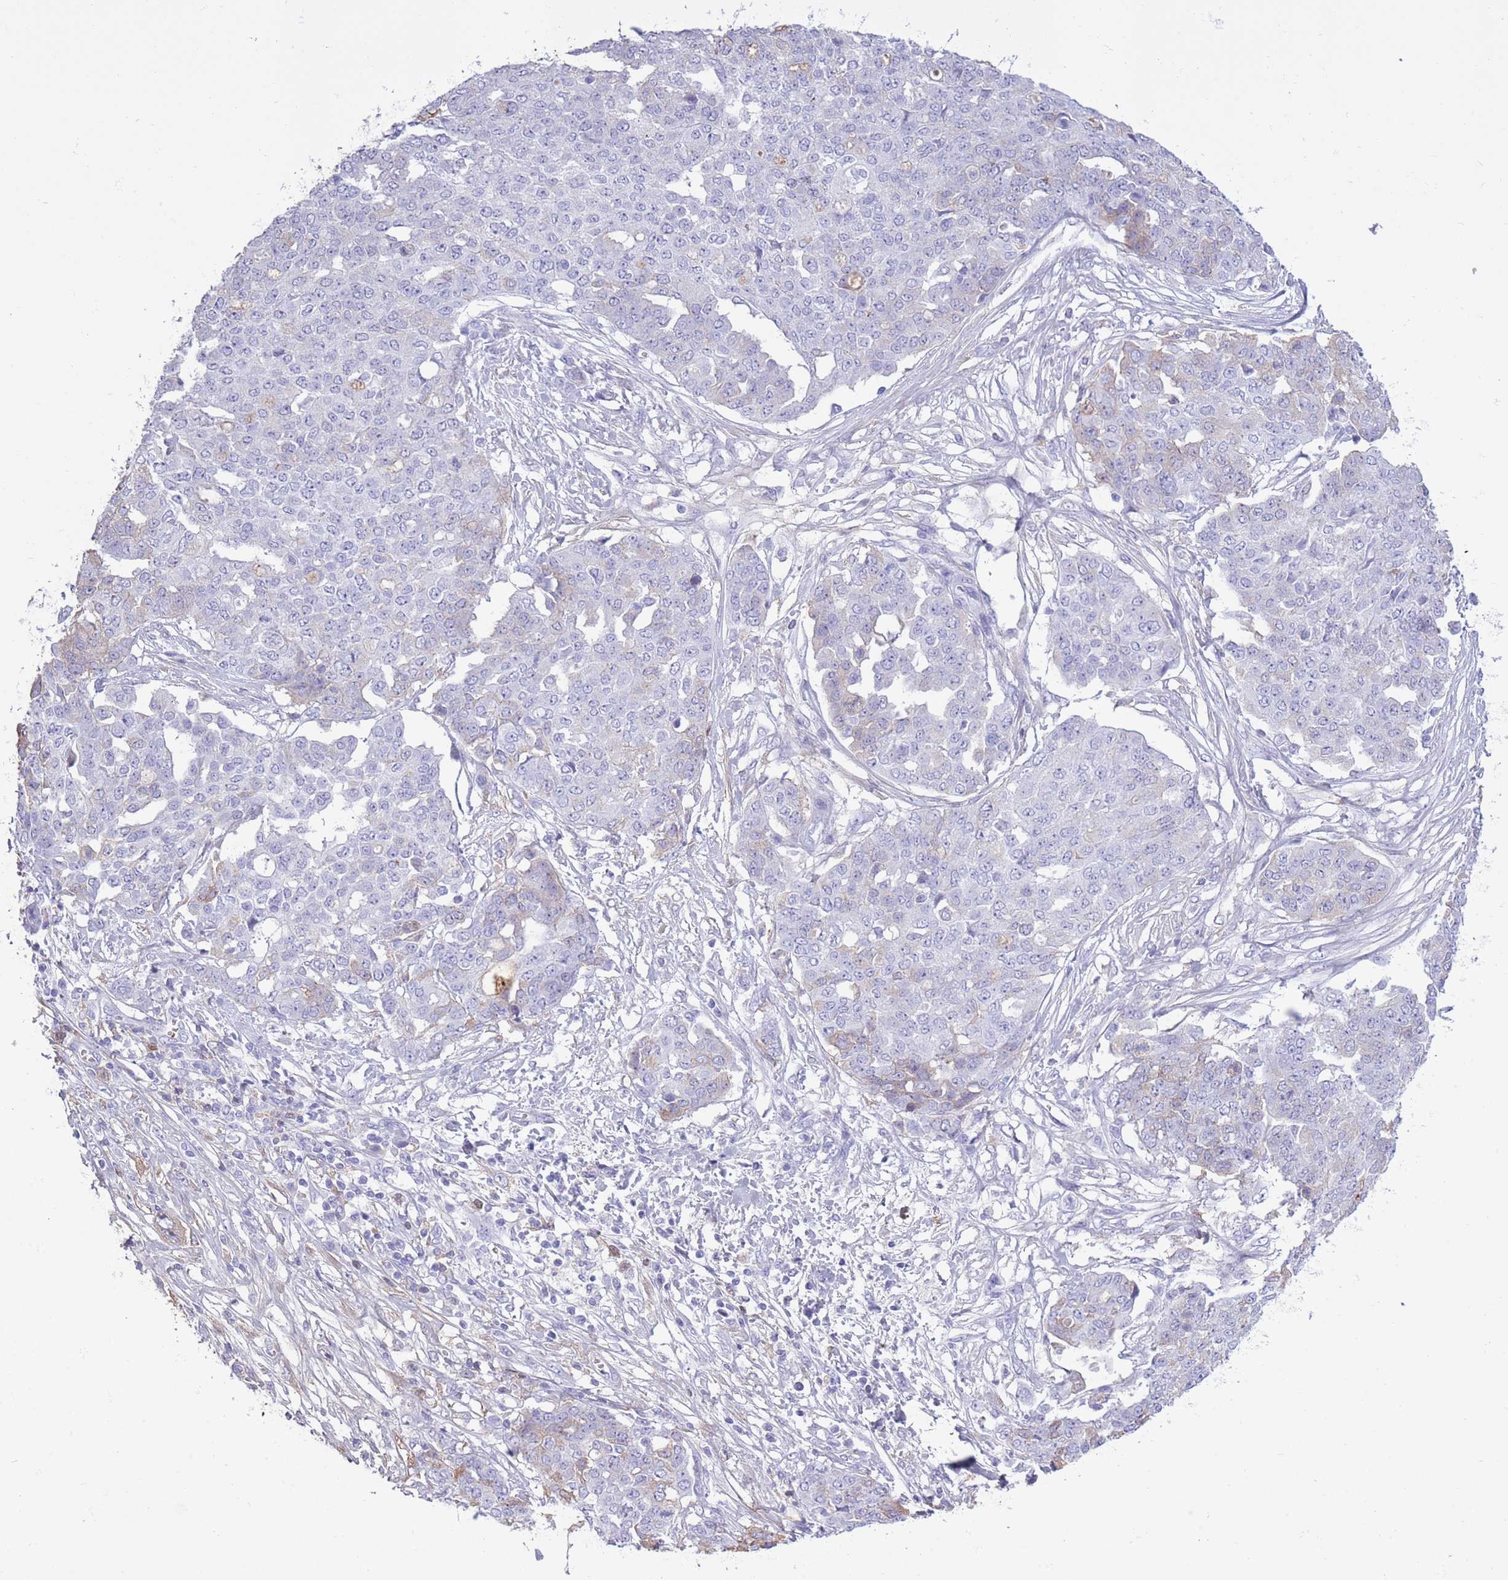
{"staining": {"intensity": "weak", "quantity": "<25%", "location": "cytoplasmic/membranous"}, "tissue": "ovarian cancer", "cell_type": "Tumor cells", "image_type": "cancer", "snomed": [{"axis": "morphology", "description": "Cystadenocarcinoma, serous, NOS"}, {"axis": "topography", "description": "Soft tissue"}, {"axis": "topography", "description": "Ovary"}], "caption": "There is no significant positivity in tumor cells of ovarian cancer.", "gene": "AP3S2", "patient": {"sex": "female", "age": 57}}